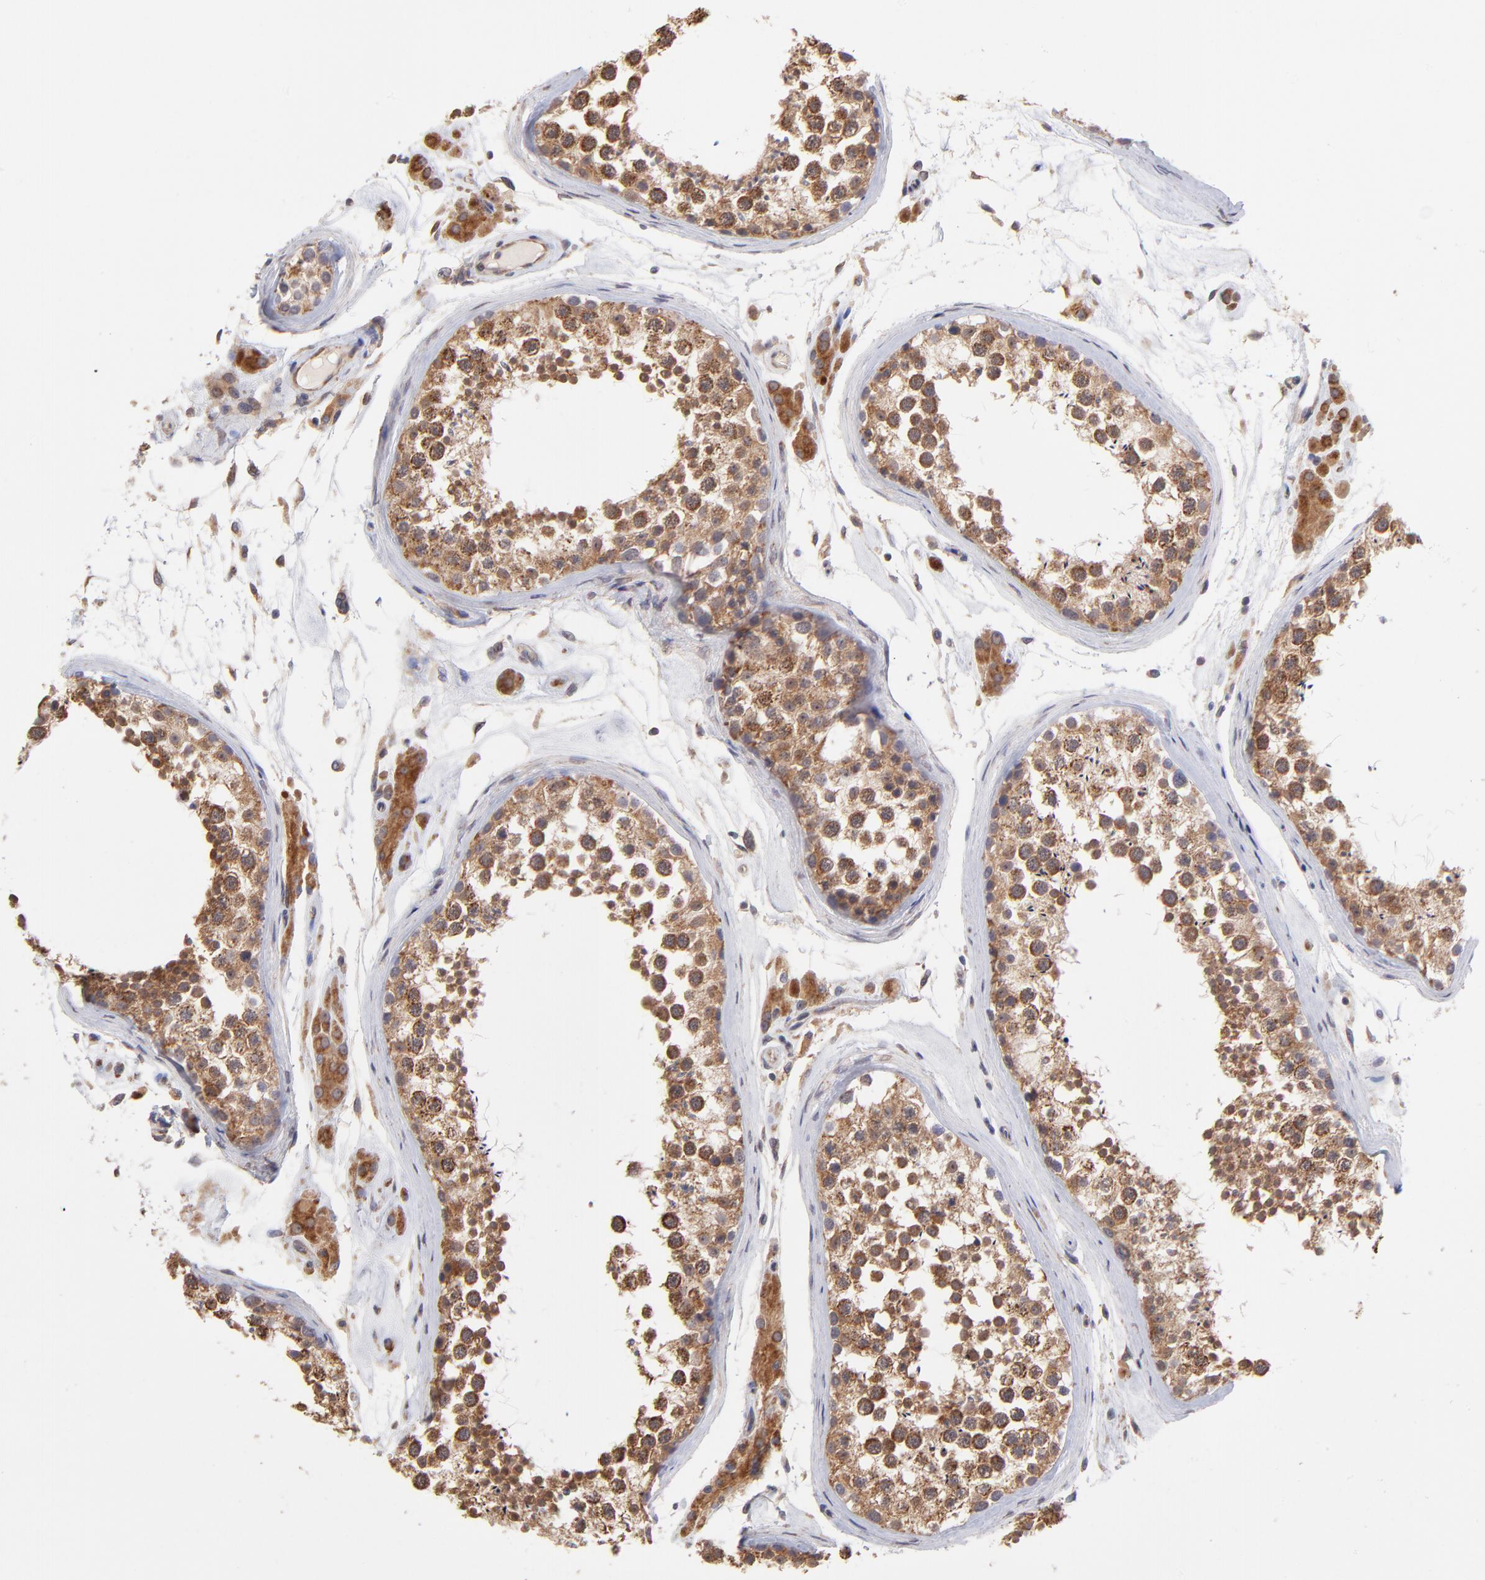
{"staining": {"intensity": "moderate", "quantity": ">75%", "location": "cytoplasmic/membranous"}, "tissue": "testis", "cell_type": "Cells in seminiferous ducts", "image_type": "normal", "snomed": [{"axis": "morphology", "description": "Normal tissue, NOS"}, {"axis": "topography", "description": "Testis"}], "caption": "Cells in seminiferous ducts reveal medium levels of moderate cytoplasmic/membranous expression in about >75% of cells in normal testis. (brown staining indicates protein expression, while blue staining denotes nuclei).", "gene": "UBE2H", "patient": {"sex": "male", "age": 46}}